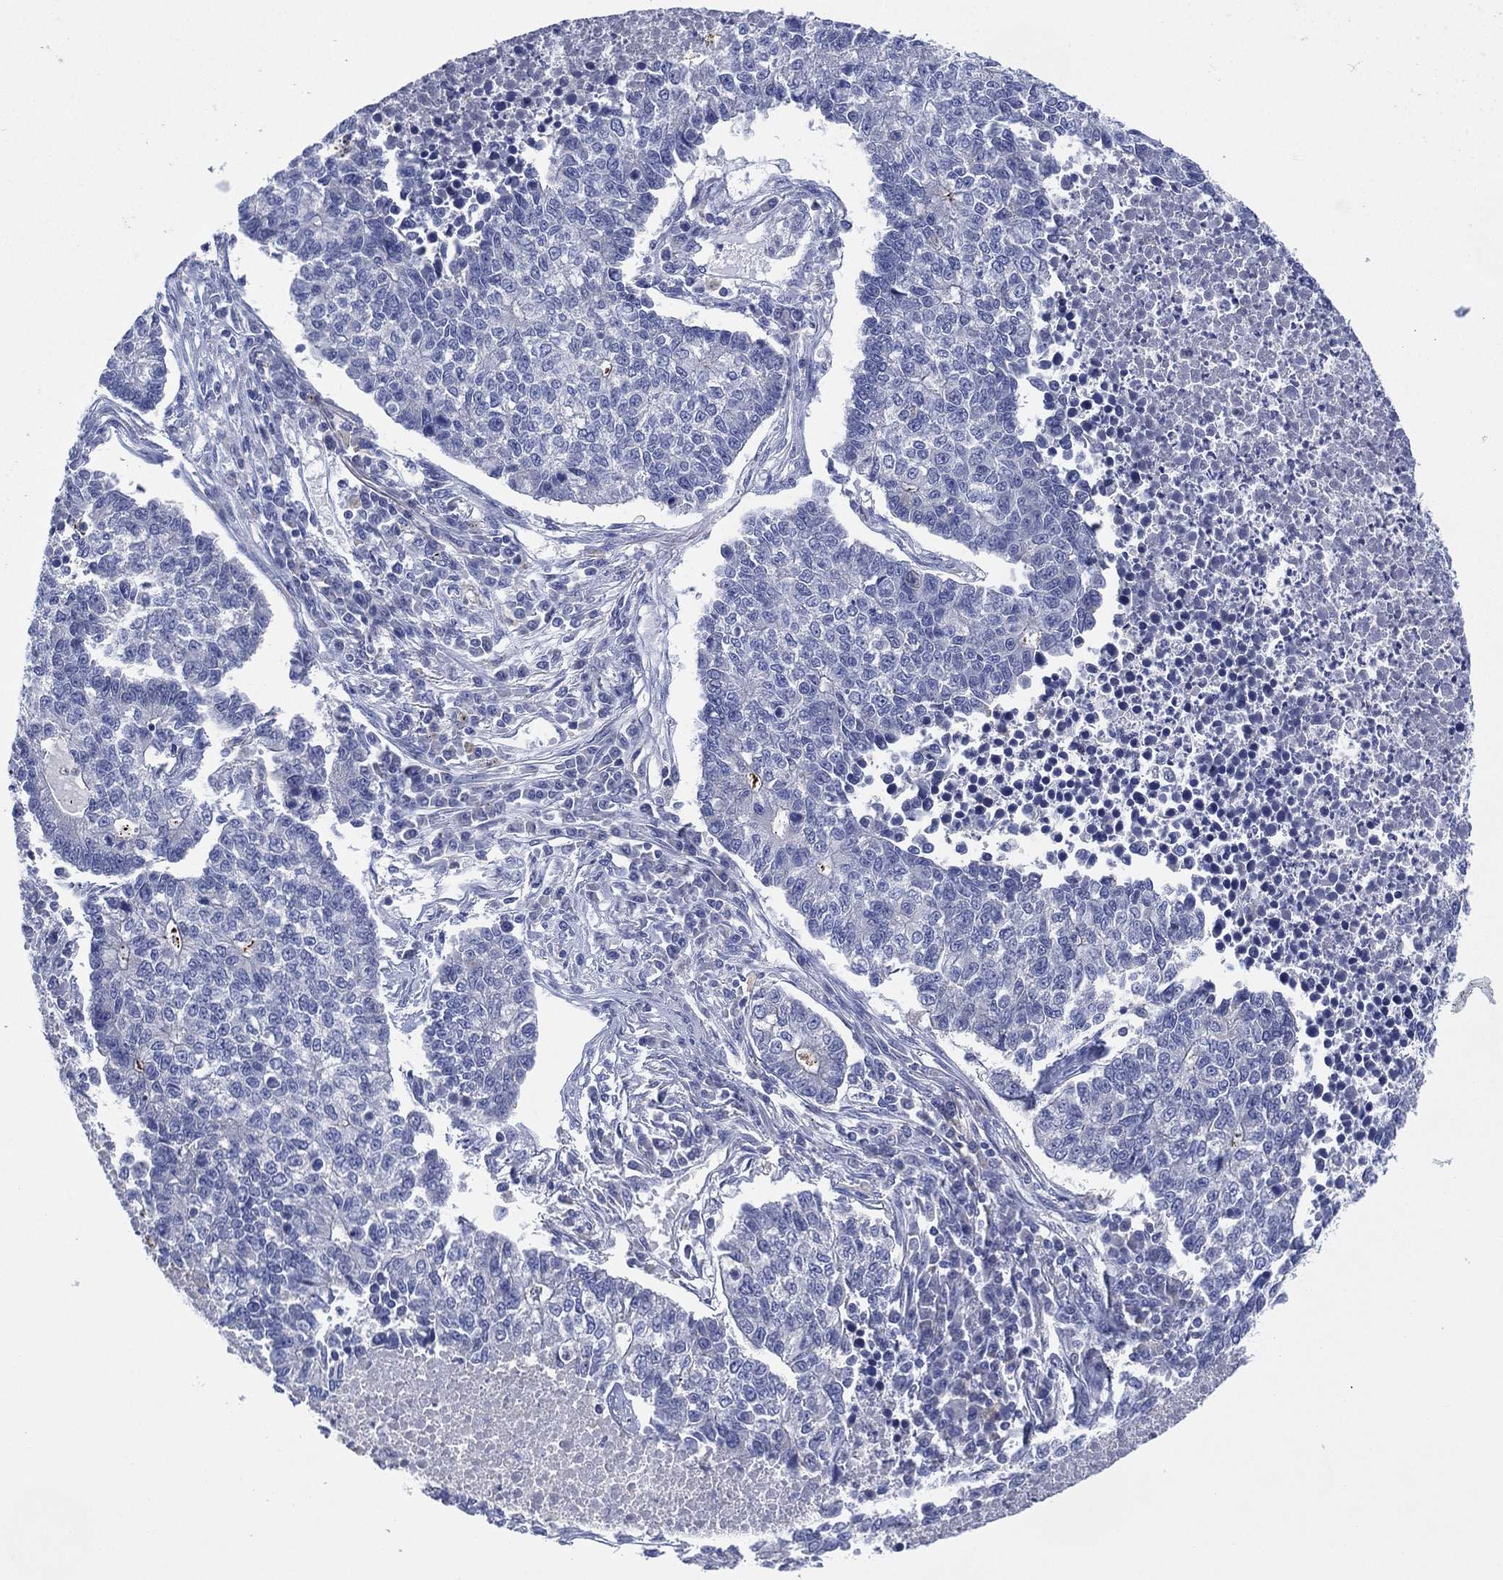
{"staining": {"intensity": "negative", "quantity": "none", "location": "none"}, "tissue": "lung cancer", "cell_type": "Tumor cells", "image_type": "cancer", "snomed": [{"axis": "morphology", "description": "Adenocarcinoma, NOS"}, {"axis": "topography", "description": "Lung"}], "caption": "A high-resolution histopathology image shows immunohistochemistry staining of adenocarcinoma (lung), which demonstrates no significant expression in tumor cells.", "gene": "CHRNA3", "patient": {"sex": "male", "age": 57}}